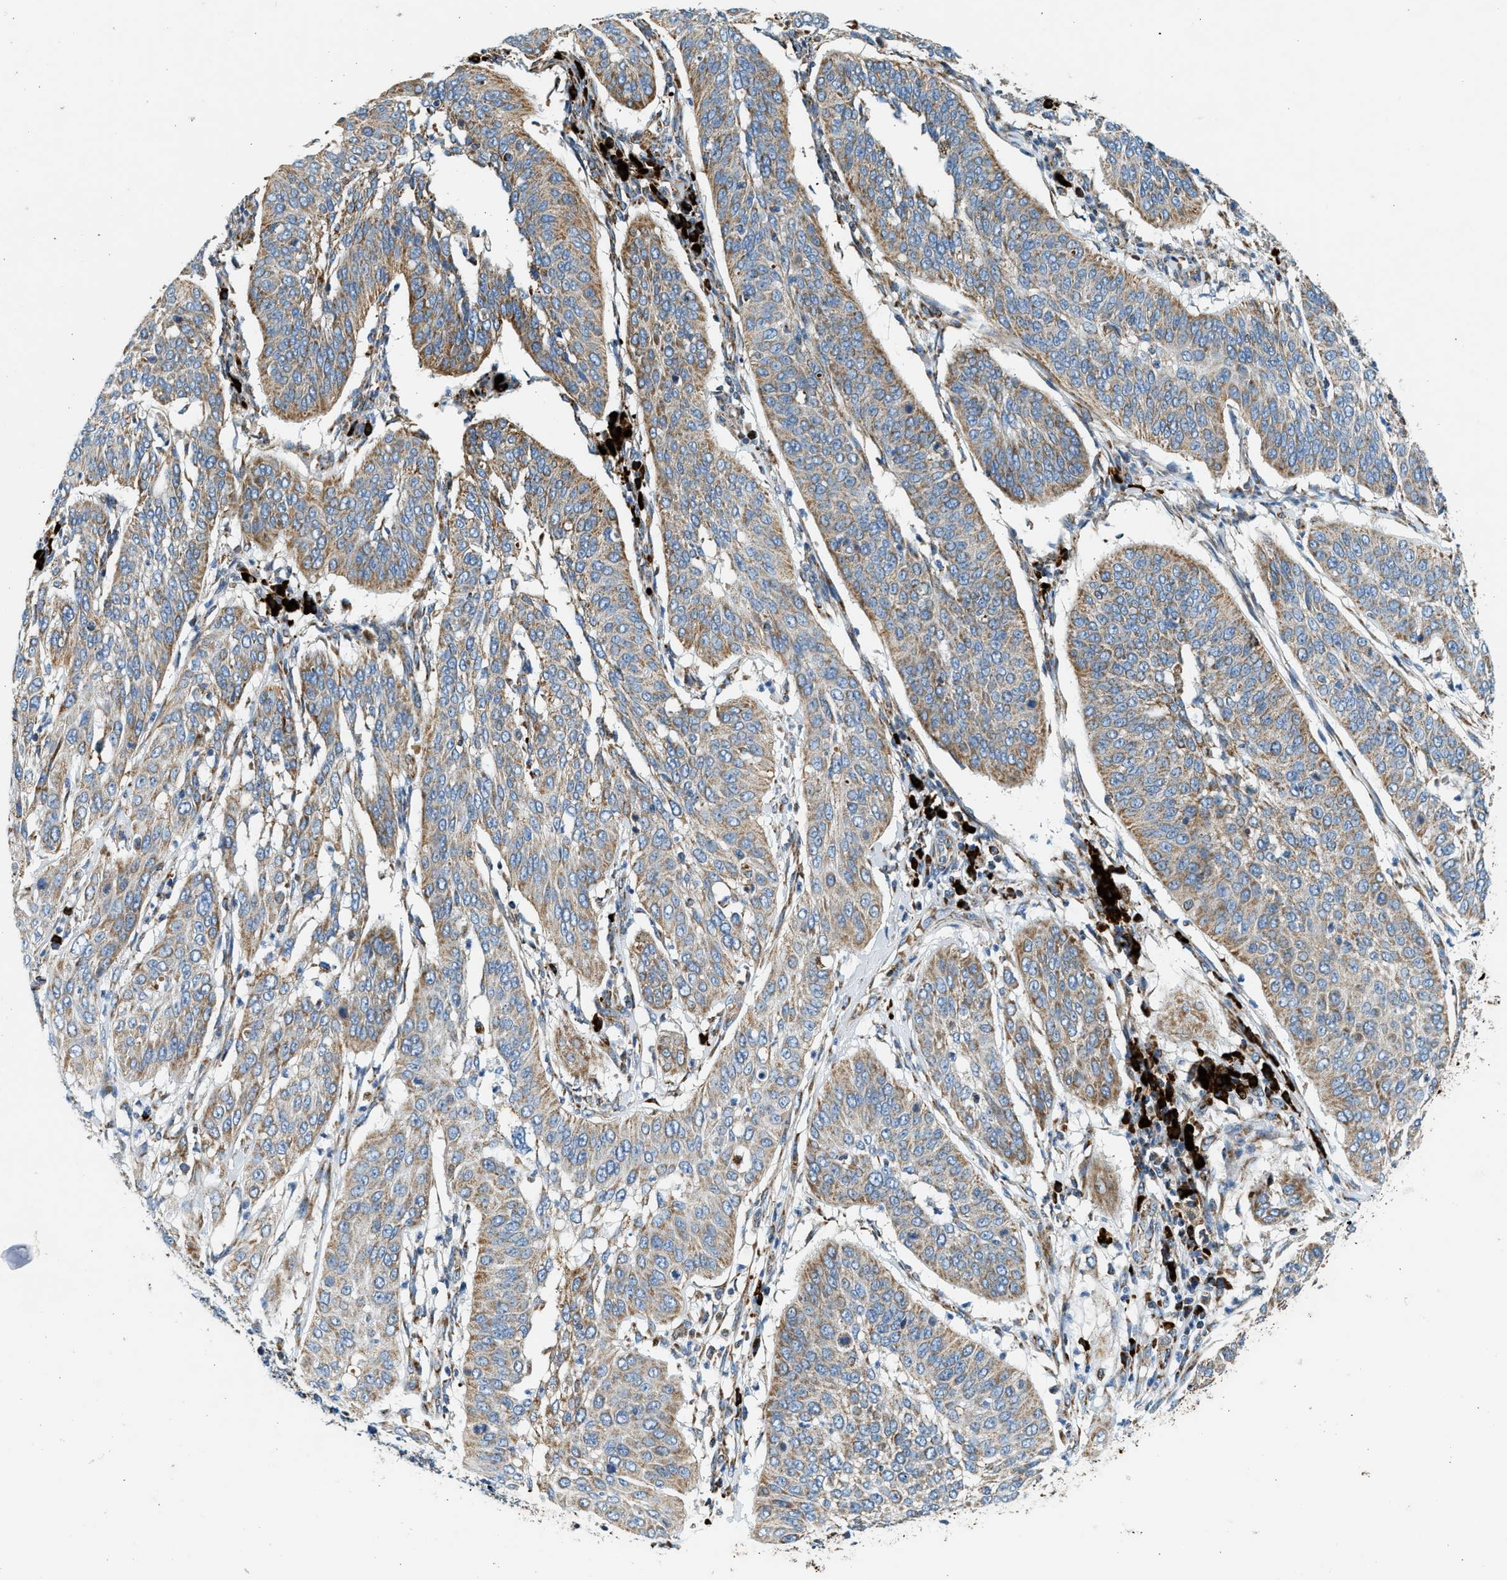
{"staining": {"intensity": "moderate", "quantity": ">75%", "location": "cytoplasmic/membranous"}, "tissue": "cervical cancer", "cell_type": "Tumor cells", "image_type": "cancer", "snomed": [{"axis": "morphology", "description": "Normal tissue, NOS"}, {"axis": "morphology", "description": "Squamous cell carcinoma, NOS"}, {"axis": "topography", "description": "Cervix"}], "caption": "Immunohistochemical staining of human cervical cancer (squamous cell carcinoma) exhibits medium levels of moderate cytoplasmic/membranous protein expression in approximately >75% of tumor cells. The staining was performed using DAB (3,3'-diaminobenzidine), with brown indicating positive protein expression. Nuclei are stained blue with hematoxylin.", "gene": "KCNMB3", "patient": {"sex": "female", "age": 39}}